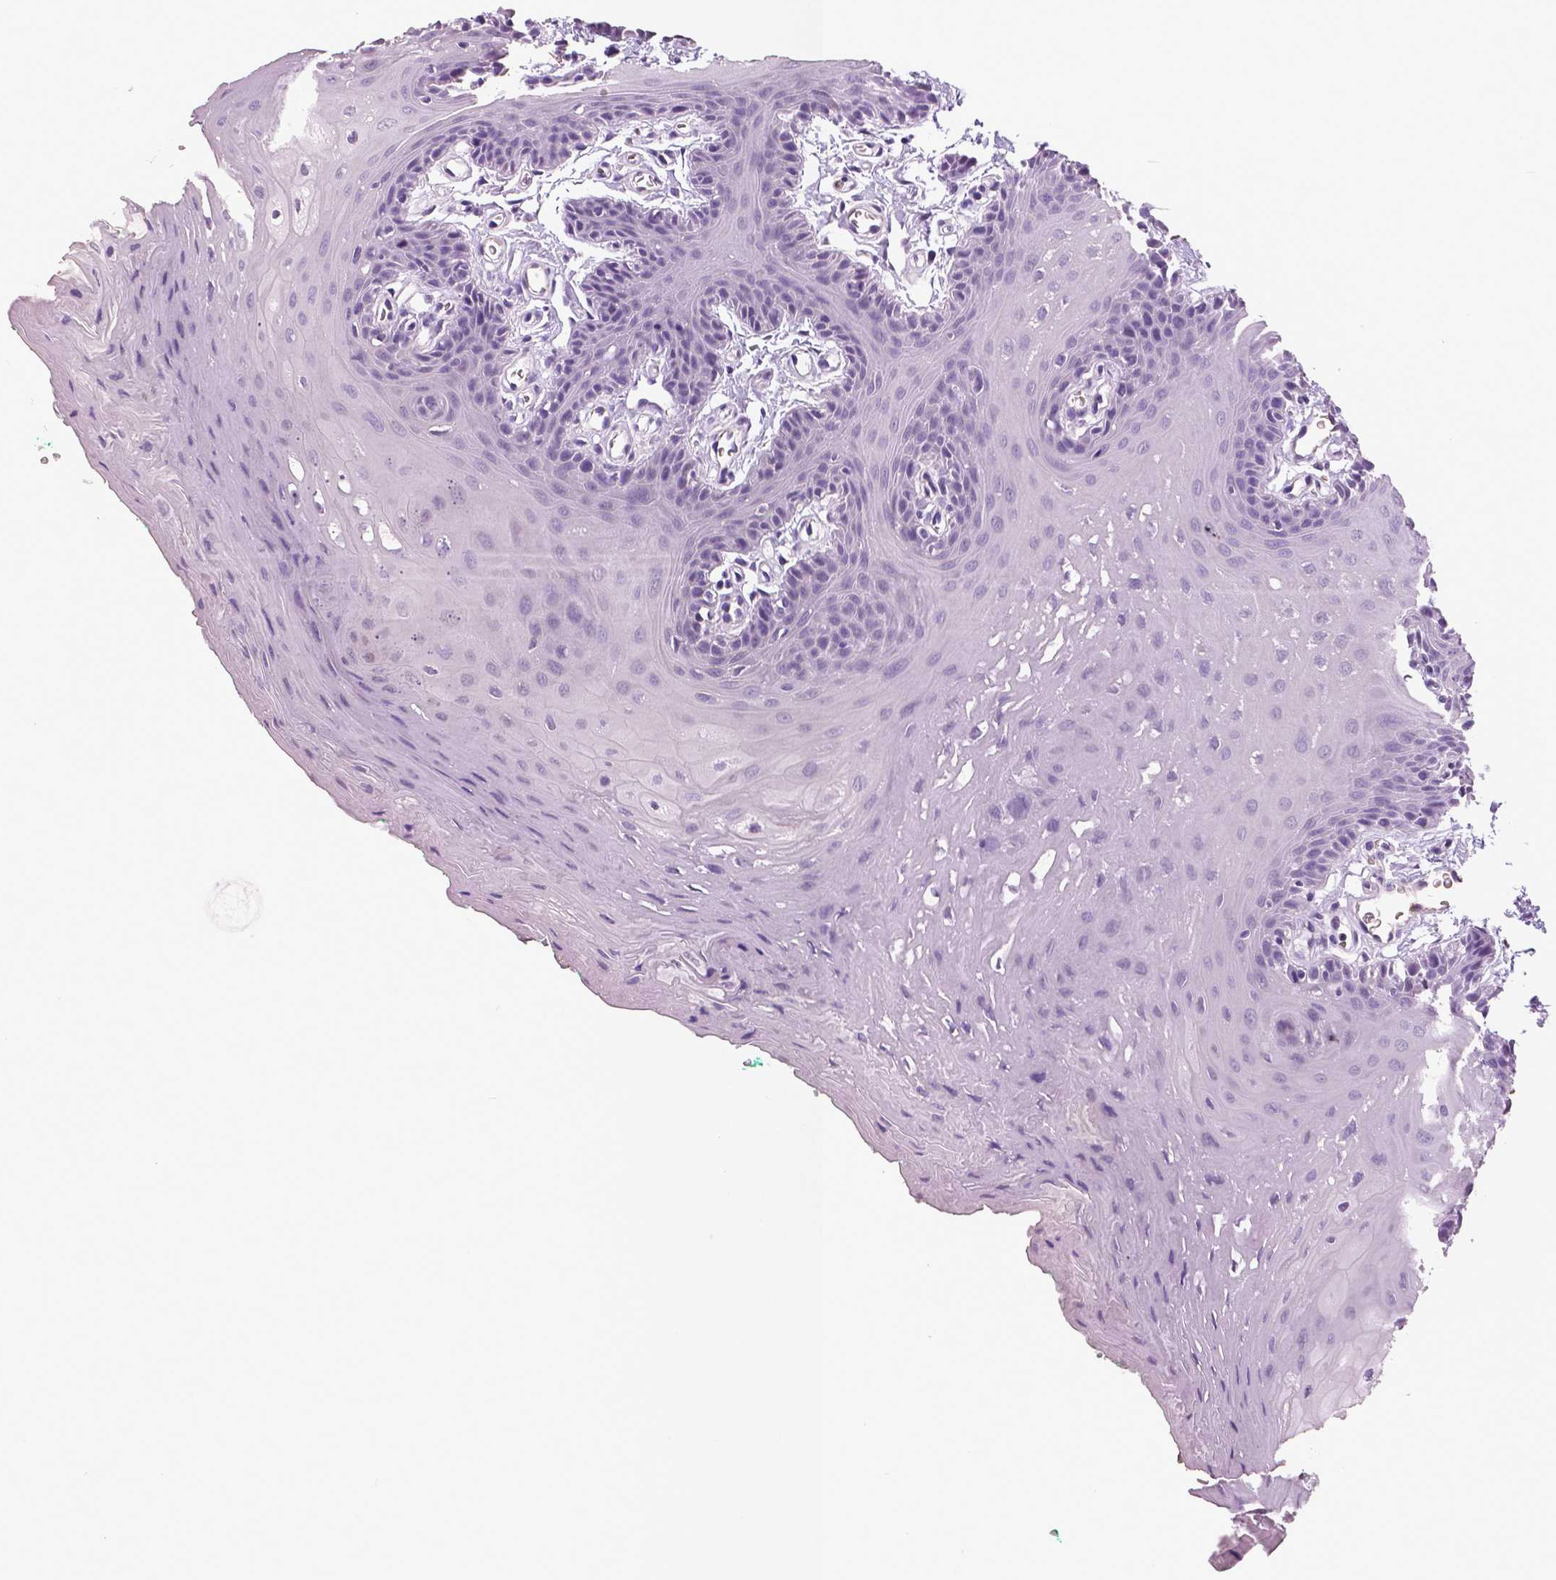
{"staining": {"intensity": "negative", "quantity": "none", "location": "none"}, "tissue": "oral mucosa", "cell_type": "Squamous epithelial cells", "image_type": "normal", "snomed": [{"axis": "morphology", "description": "Normal tissue, NOS"}, {"axis": "morphology", "description": "Squamous cell carcinoma, NOS"}, {"axis": "topography", "description": "Oral tissue"}, {"axis": "topography", "description": "Head-Neck"}], "caption": "DAB immunohistochemical staining of normal oral mucosa shows no significant staining in squamous epithelial cells. Brightfield microscopy of IHC stained with DAB (brown) and hematoxylin (blue), captured at high magnification.", "gene": "TSPAN7", "patient": {"sex": "female", "age": 50}}